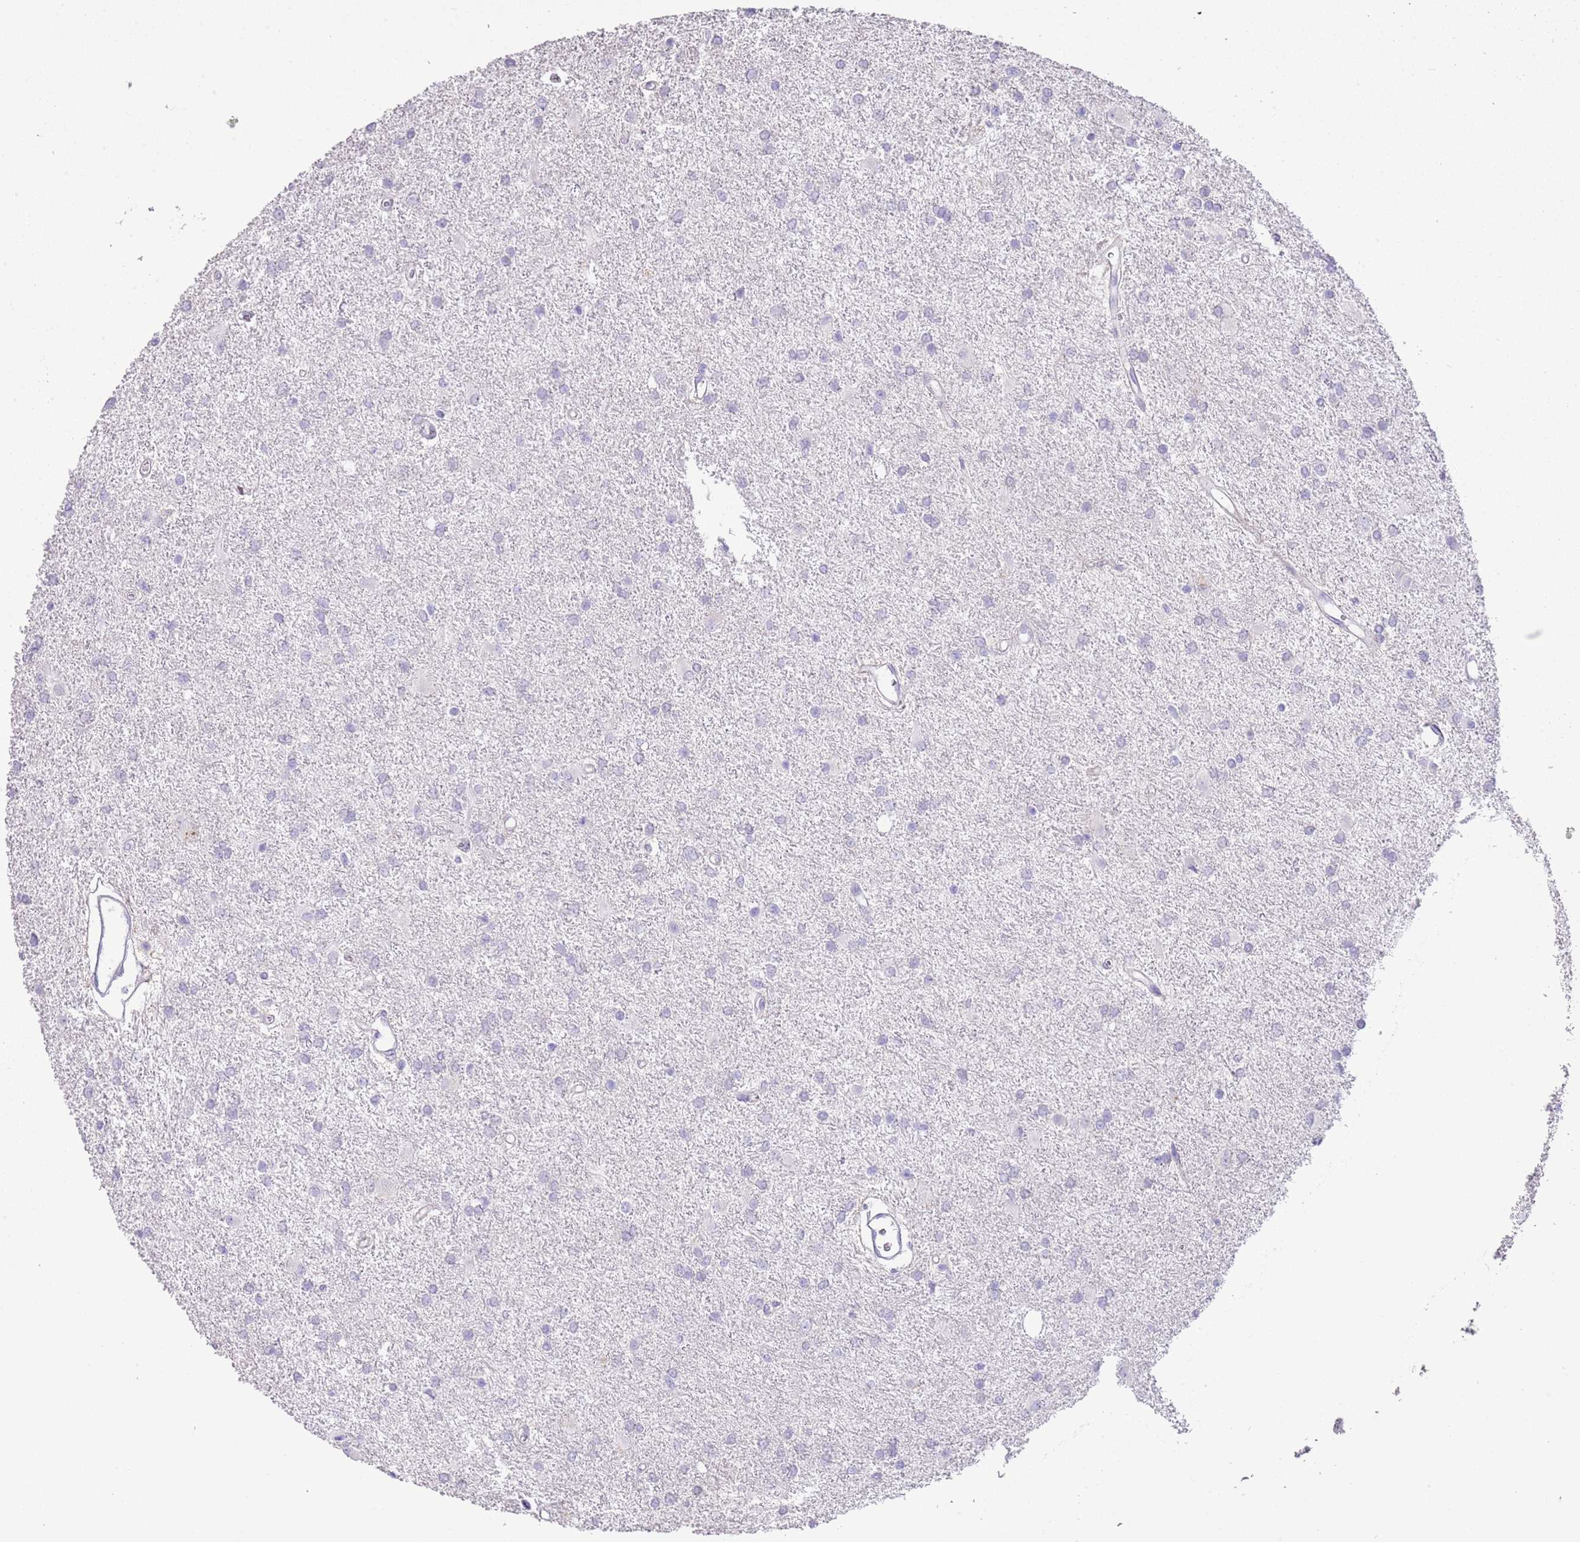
{"staining": {"intensity": "negative", "quantity": "none", "location": "none"}, "tissue": "glioma", "cell_type": "Tumor cells", "image_type": "cancer", "snomed": [{"axis": "morphology", "description": "Glioma, malignant, High grade"}, {"axis": "topography", "description": "Brain"}], "caption": "IHC image of neoplastic tissue: glioma stained with DAB demonstrates no significant protein staining in tumor cells.", "gene": "OR2Z1", "patient": {"sex": "female", "age": 50}}